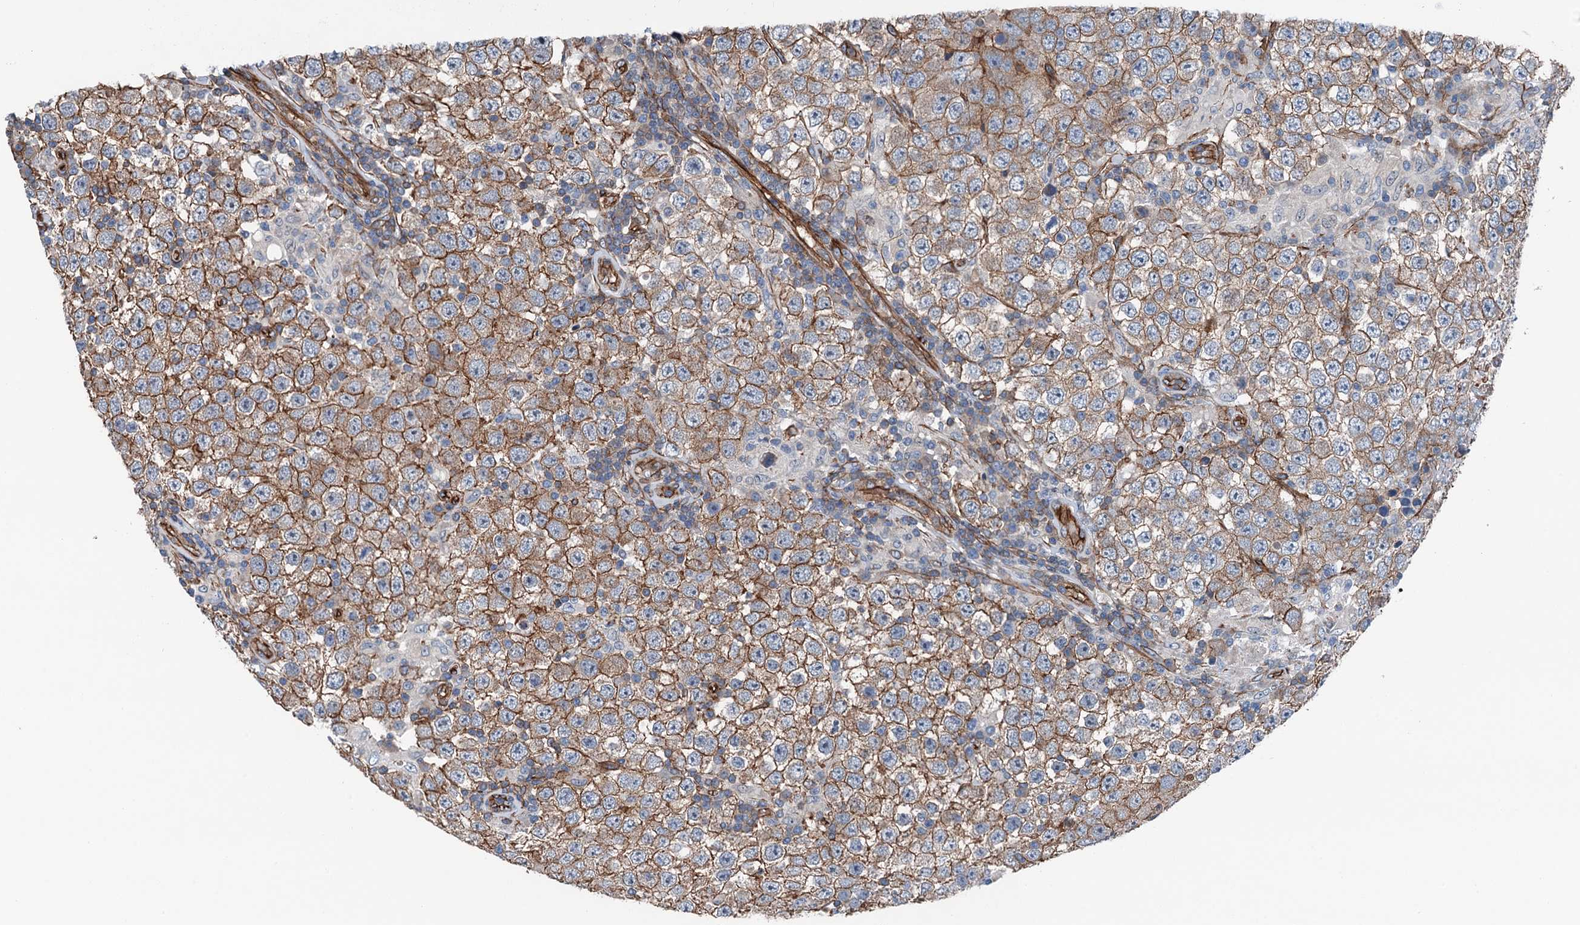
{"staining": {"intensity": "moderate", "quantity": ">75%", "location": "cytoplasmic/membranous"}, "tissue": "testis cancer", "cell_type": "Tumor cells", "image_type": "cancer", "snomed": [{"axis": "morphology", "description": "Normal tissue, NOS"}, {"axis": "morphology", "description": "Urothelial carcinoma, High grade"}, {"axis": "morphology", "description": "Seminoma, NOS"}, {"axis": "morphology", "description": "Carcinoma, Embryonal, NOS"}, {"axis": "topography", "description": "Urinary bladder"}, {"axis": "topography", "description": "Testis"}], "caption": "Testis cancer (seminoma) was stained to show a protein in brown. There is medium levels of moderate cytoplasmic/membranous staining in approximately >75% of tumor cells.", "gene": "NMRAL1", "patient": {"sex": "male", "age": 41}}